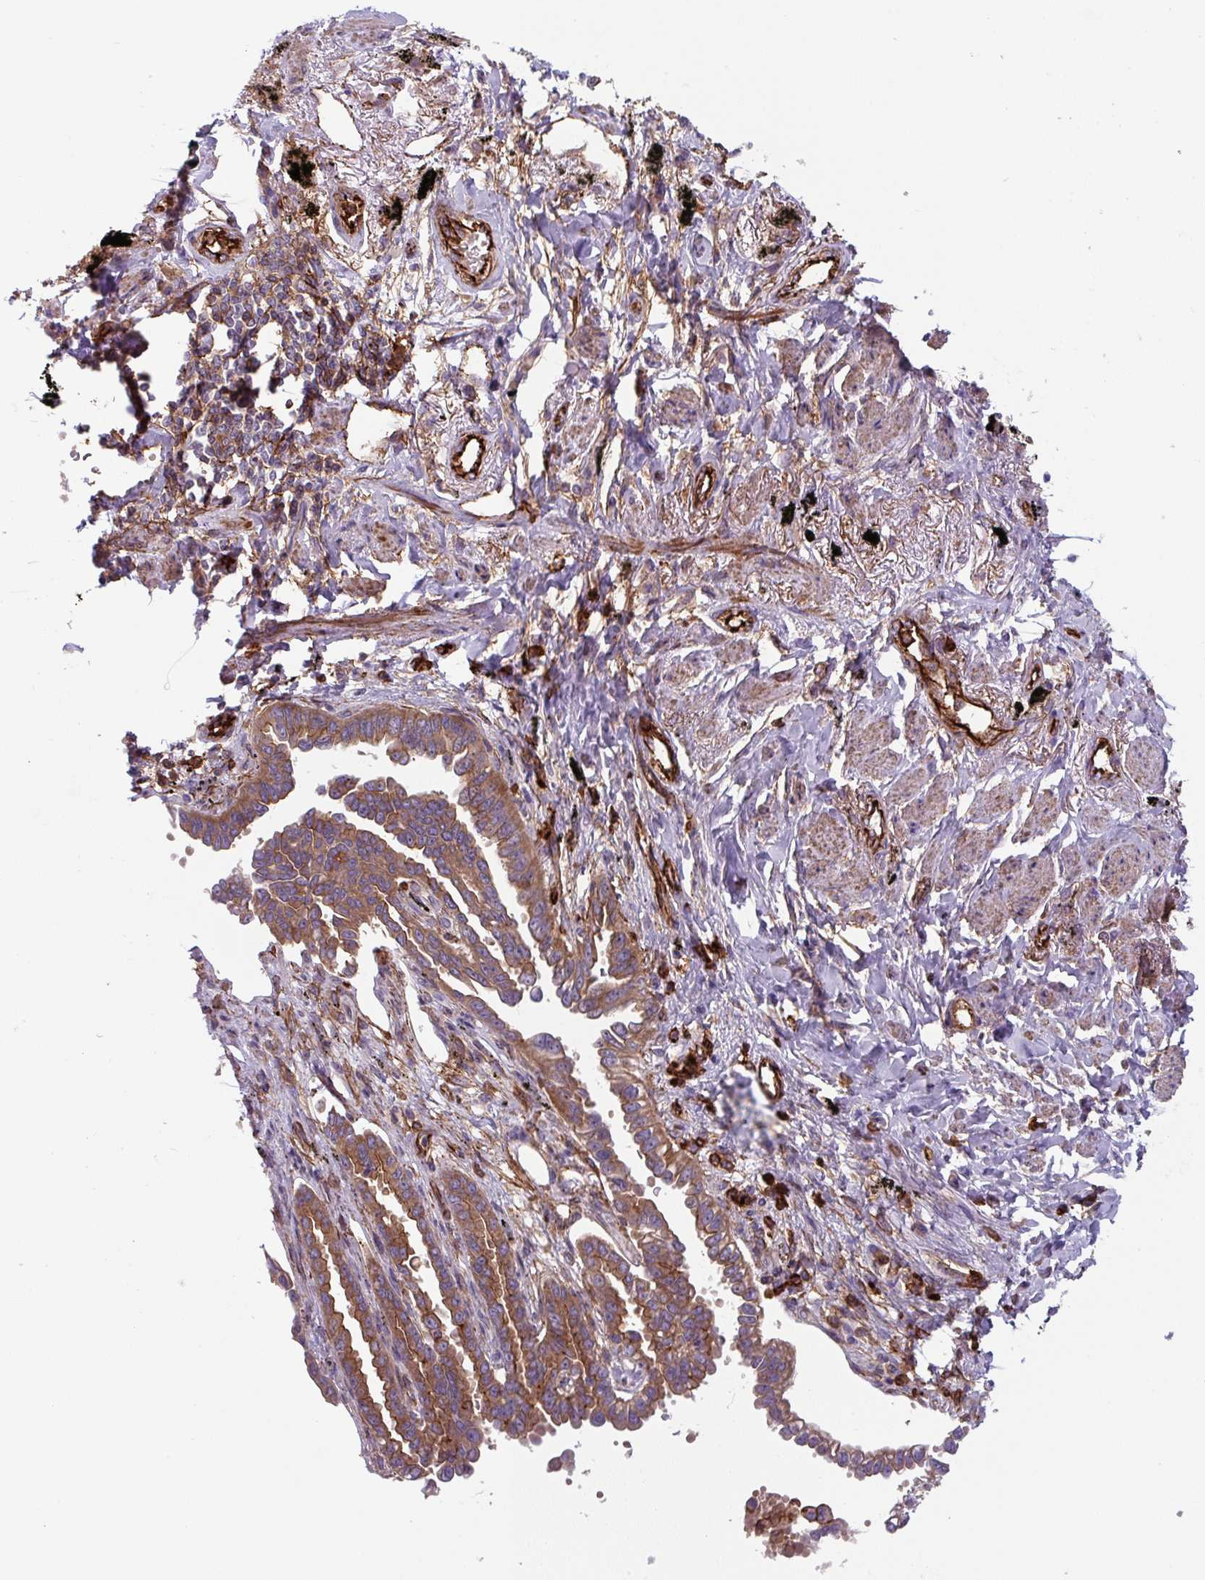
{"staining": {"intensity": "moderate", "quantity": ">75%", "location": "cytoplasmic/membranous"}, "tissue": "lung cancer", "cell_type": "Tumor cells", "image_type": "cancer", "snomed": [{"axis": "morphology", "description": "Adenocarcinoma, NOS"}, {"axis": "topography", "description": "Lung"}], "caption": "Lung cancer stained with a brown dye demonstrates moderate cytoplasmic/membranous positive expression in about >75% of tumor cells.", "gene": "DHFR2", "patient": {"sex": "male", "age": 67}}